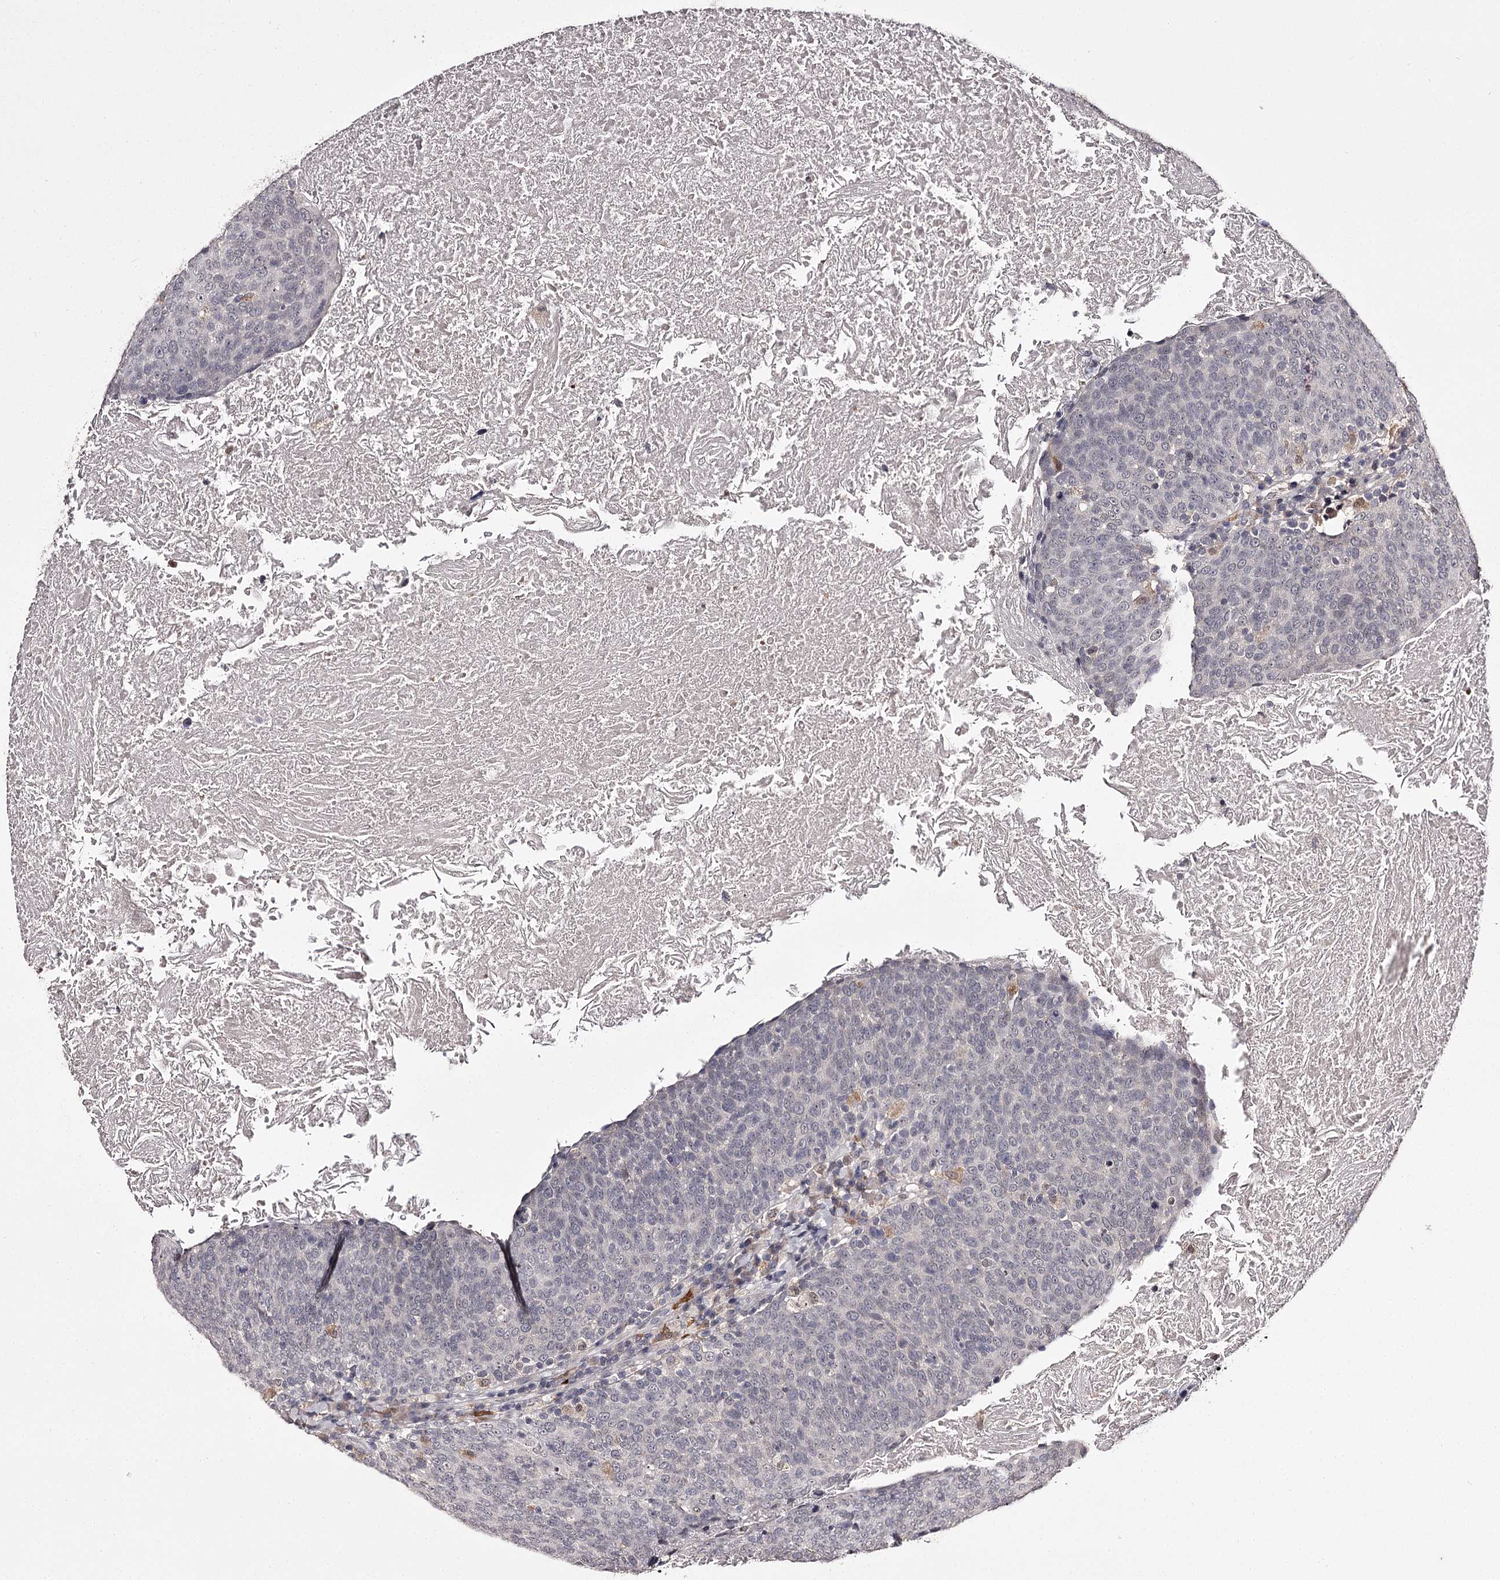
{"staining": {"intensity": "negative", "quantity": "none", "location": "none"}, "tissue": "head and neck cancer", "cell_type": "Tumor cells", "image_type": "cancer", "snomed": [{"axis": "morphology", "description": "Squamous cell carcinoma, NOS"}, {"axis": "morphology", "description": "Squamous cell carcinoma, metastatic, NOS"}, {"axis": "topography", "description": "Lymph node"}, {"axis": "topography", "description": "Head-Neck"}], "caption": "Head and neck cancer (metastatic squamous cell carcinoma) was stained to show a protein in brown. There is no significant staining in tumor cells.", "gene": "SLC32A1", "patient": {"sex": "male", "age": 62}}